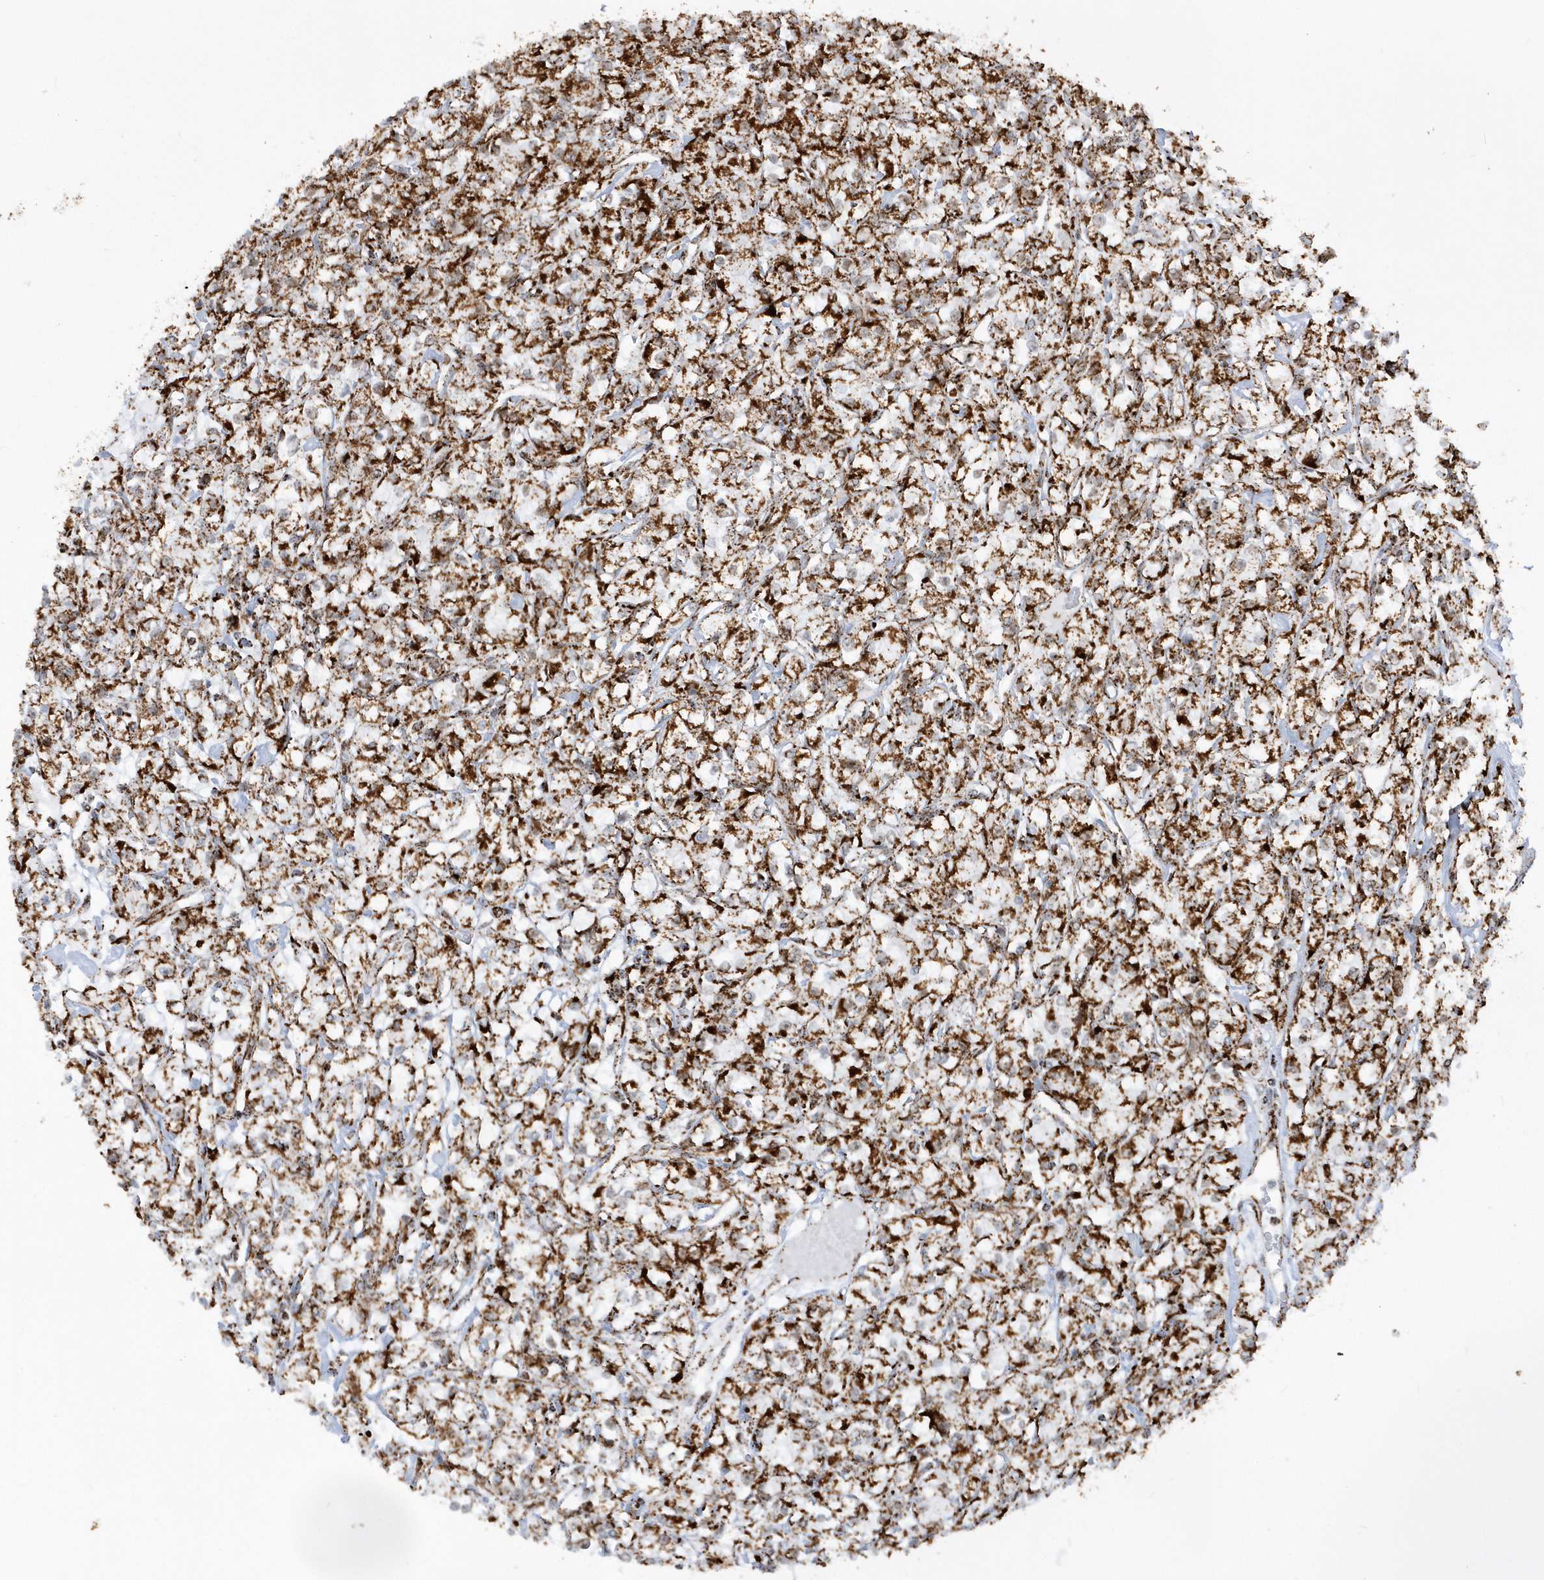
{"staining": {"intensity": "strong", "quantity": ">75%", "location": "cytoplasmic/membranous"}, "tissue": "renal cancer", "cell_type": "Tumor cells", "image_type": "cancer", "snomed": [{"axis": "morphology", "description": "Adenocarcinoma, NOS"}, {"axis": "topography", "description": "Kidney"}], "caption": "A brown stain shows strong cytoplasmic/membranous expression of a protein in human renal cancer tumor cells. The staining is performed using DAB brown chromogen to label protein expression. The nuclei are counter-stained blue using hematoxylin.", "gene": "CRY2", "patient": {"sex": "female", "age": 59}}